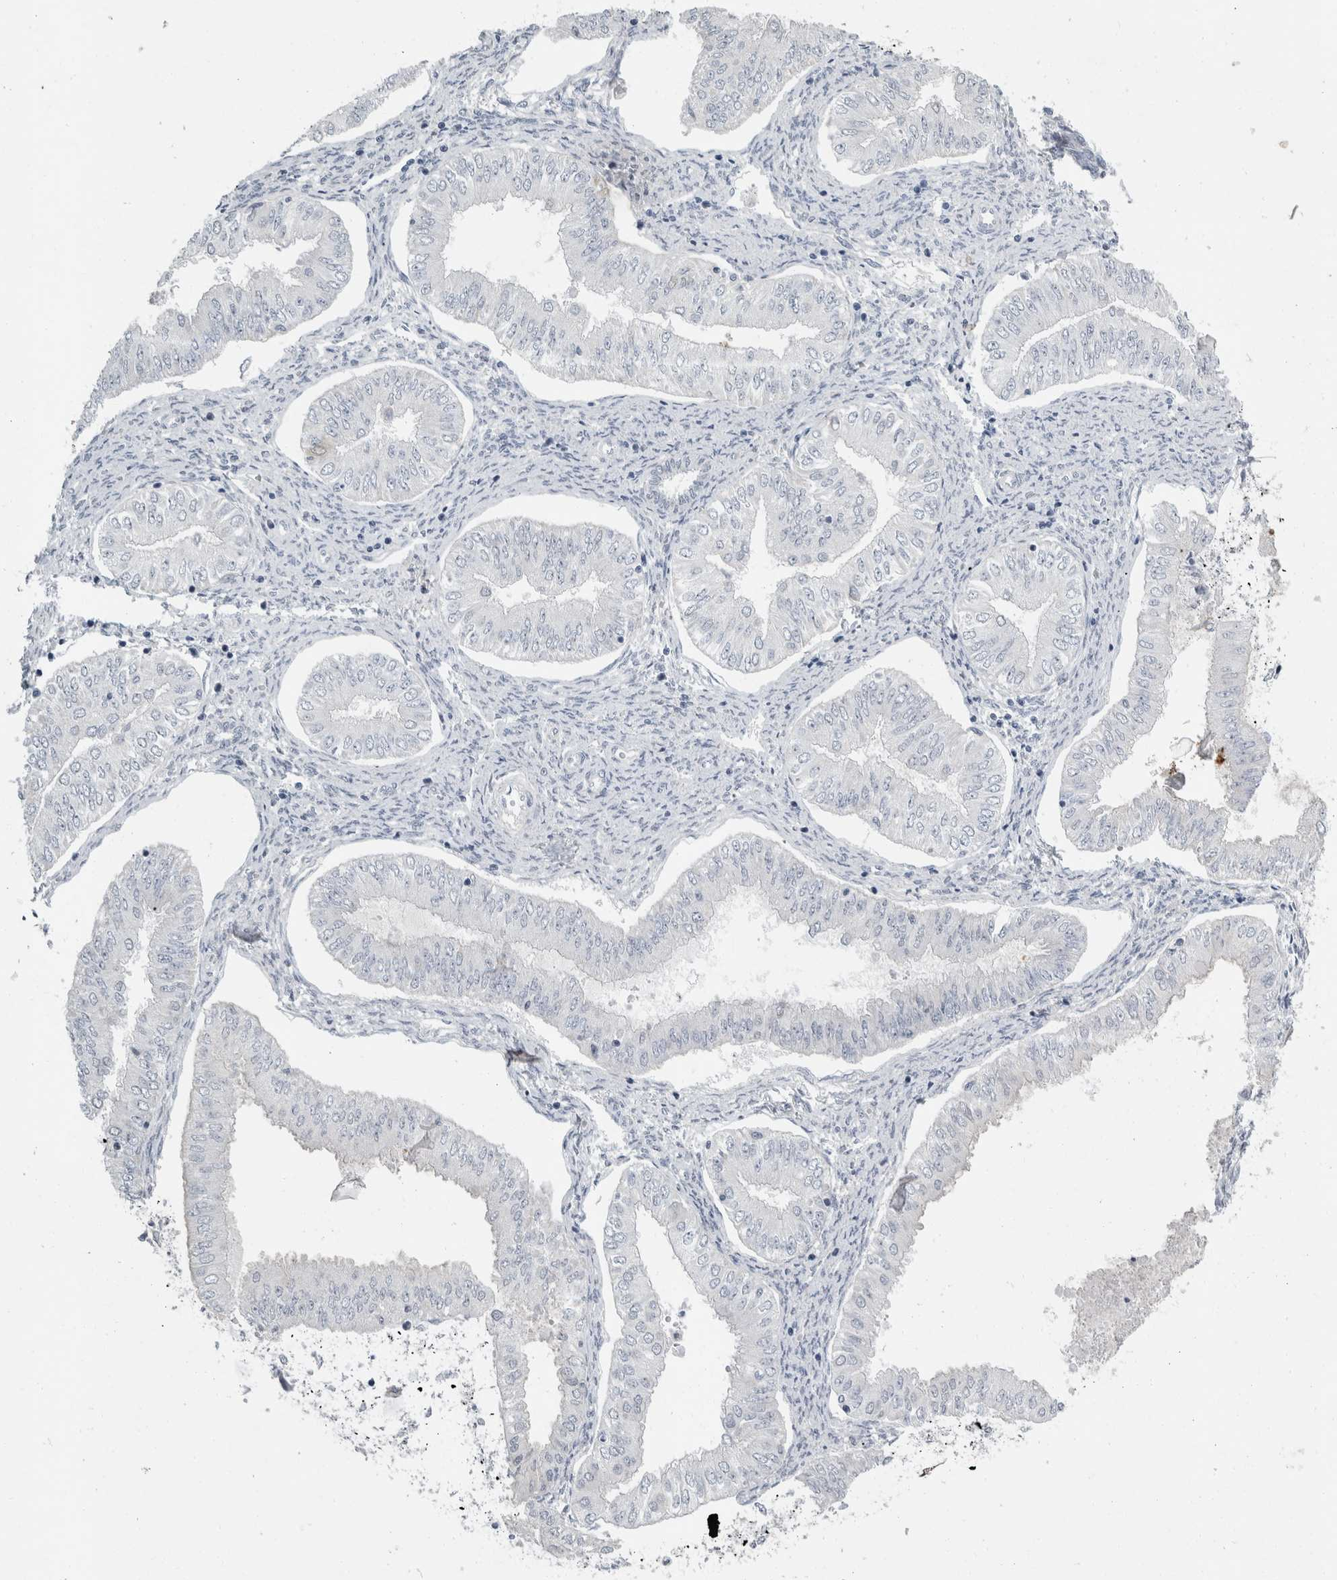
{"staining": {"intensity": "negative", "quantity": "none", "location": "none"}, "tissue": "endometrial cancer", "cell_type": "Tumor cells", "image_type": "cancer", "snomed": [{"axis": "morphology", "description": "Normal tissue, NOS"}, {"axis": "morphology", "description": "Adenocarcinoma, NOS"}, {"axis": "topography", "description": "Endometrium"}], "caption": "An immunohistochemistry photomicrograph of adenocarcinoma (endometrial) is shown. There is no staining in tumor cells of adenocarcinoma (endometrial). (Brightfield microscopy of DAB (3,3'-diaminobenzidine) IHC at high magnification).", "gene": "FXYD7", "patient": {"sex": "female", "age": 53}}